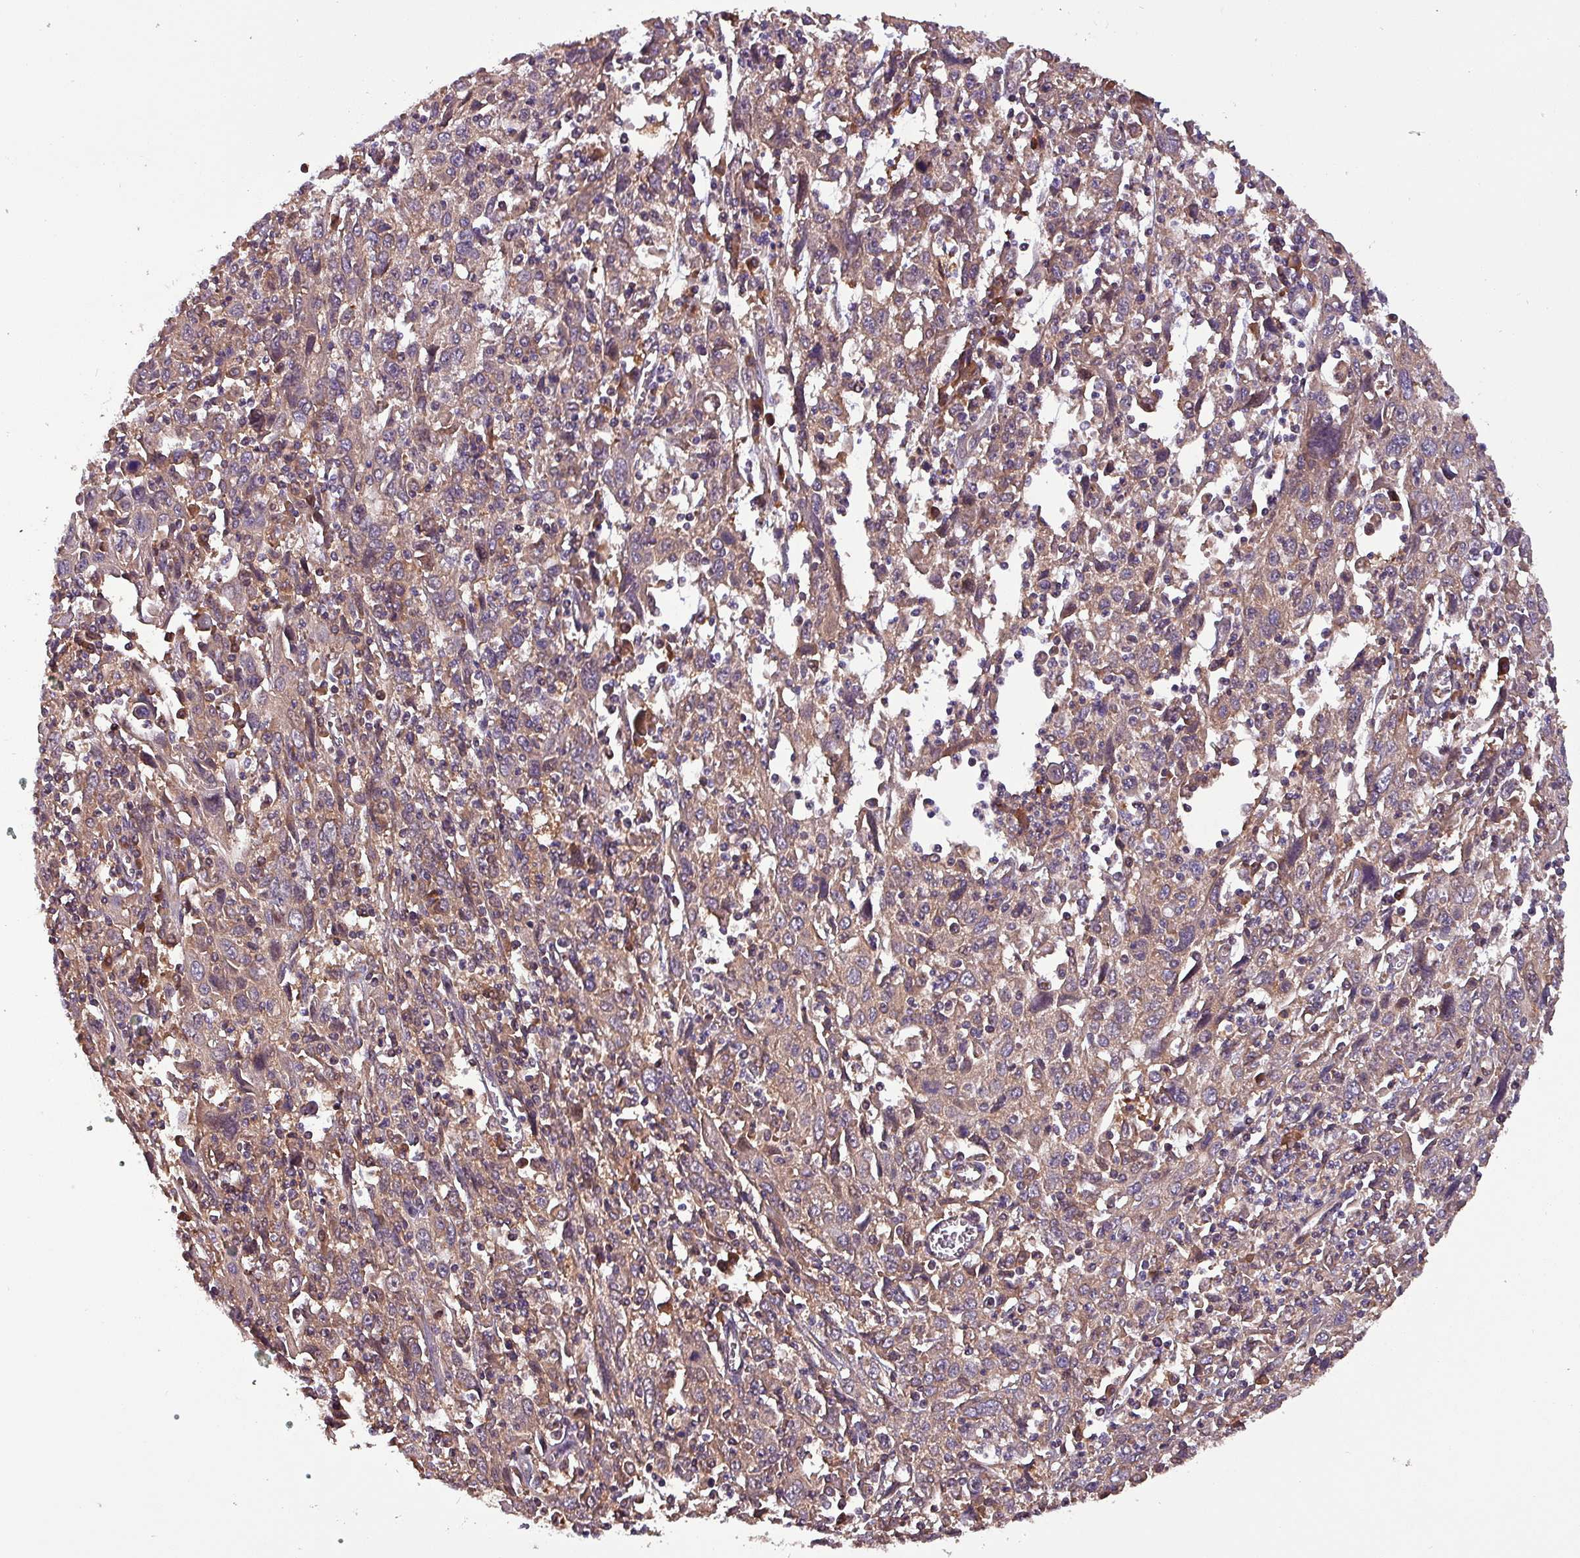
{"staining": {"intensity": "weak", "quantity": ">75%", "location": "cytoplasmic/membranous"}, "tissue": "cervical cancer", "cell_type": "Tumor cells", "image_type": "cancer", "snomed": [{"axis": "morphology", "description": "Squamous cell carcinoma, NOS"}, {"axis": "topography", "description": "Cervix"}], "caption": "Immunohistochemical staining of human cervical cancer (squamous cell carcinoma) demonstrates weak cytoplasmic/membranous protein staining in about >75% of tumor cells. (Brightfield microscopy of DAB IHC at high magnification).", "gene": "PAFAH1B2", "patient": {"sex": "female", "age": 46}}